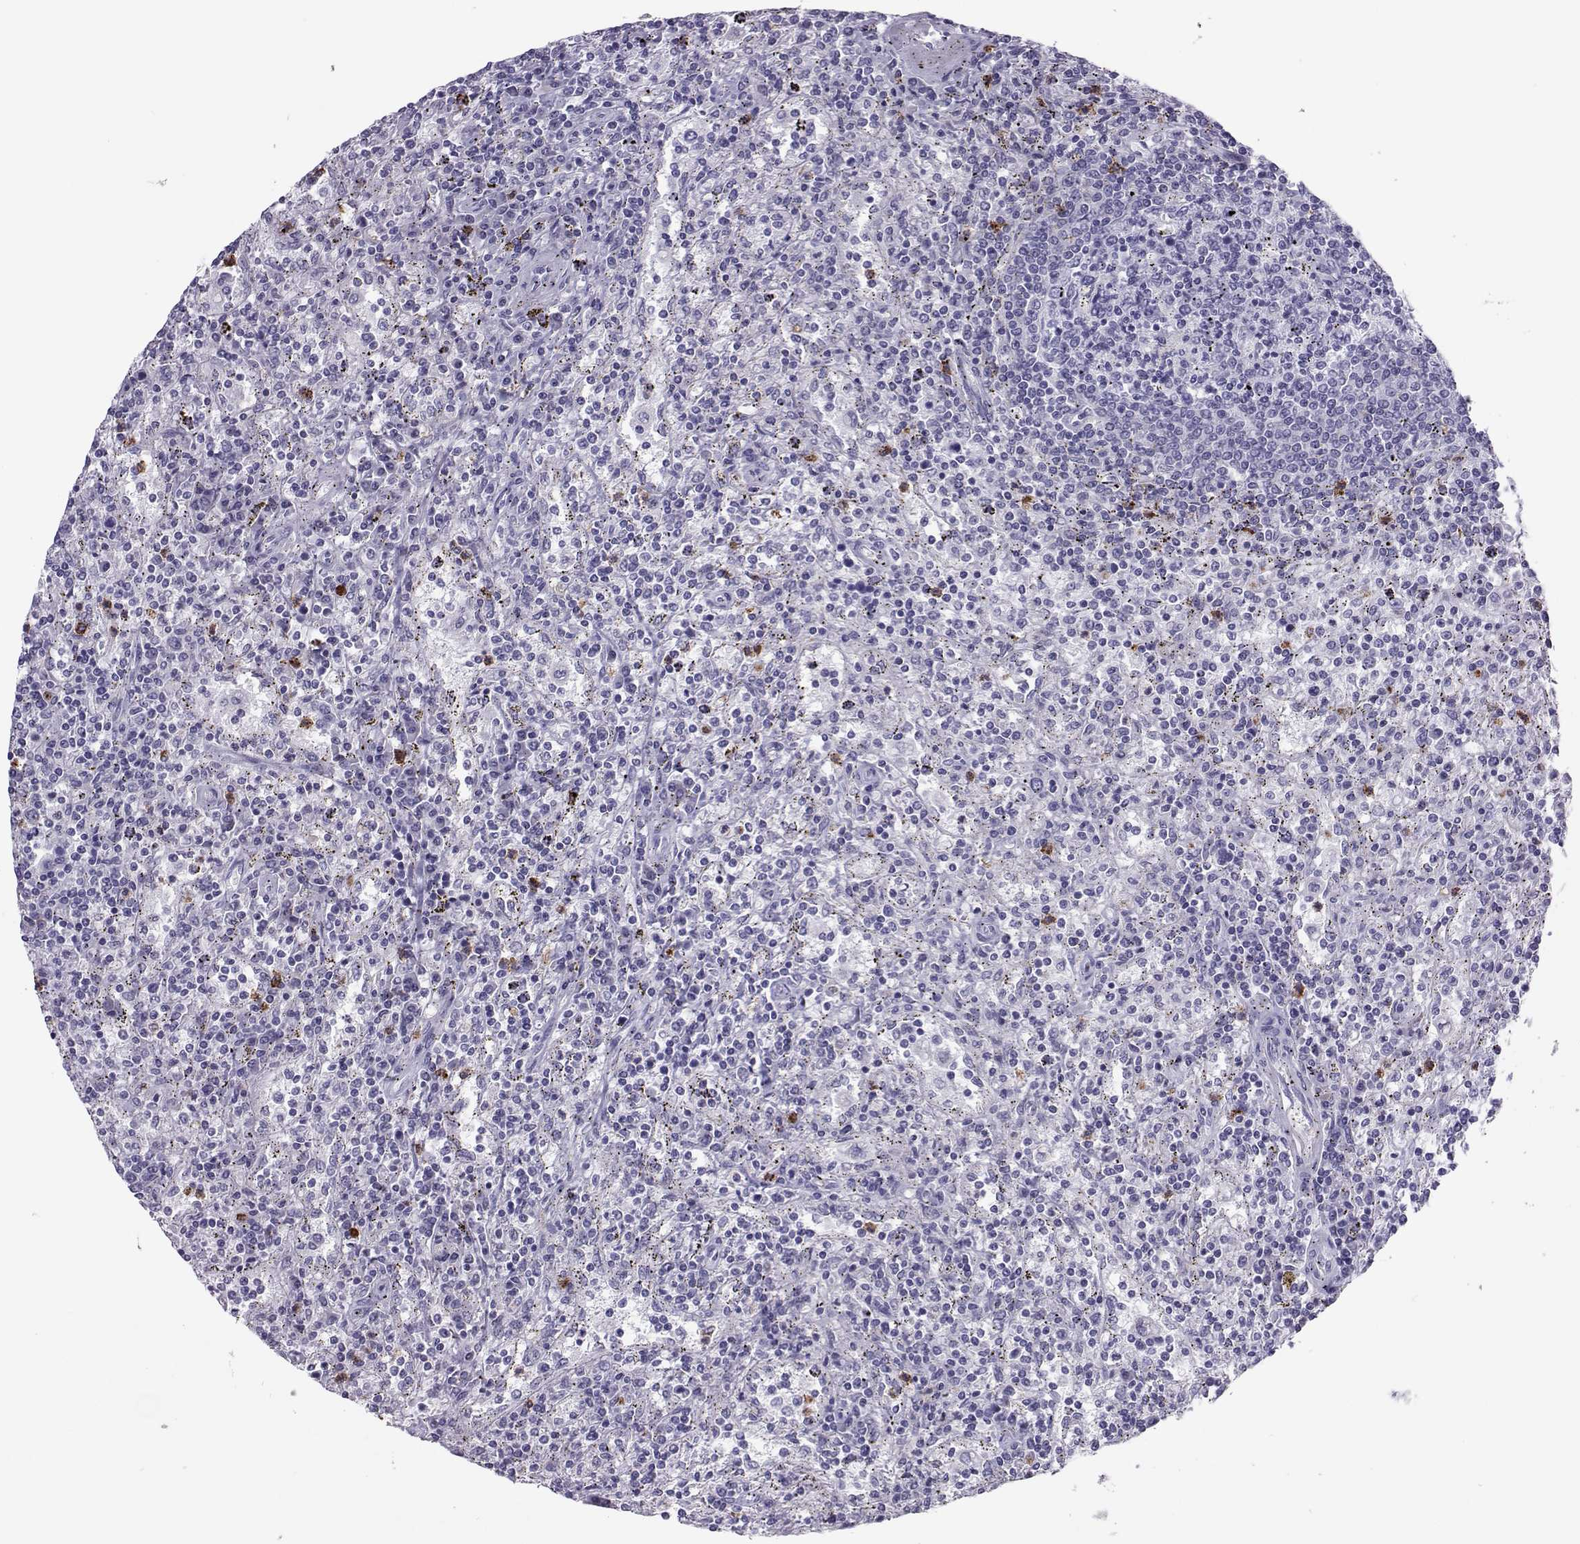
{"staining": {"intensity": "negative", "quantity": "none", "location": "none"}, "tissue": "lymphoma", "cell_type": "Tumor cells", "image_type": "cancer", "snomed": [{"axis": "morphology", "description": "Malignant lymphoma, non-Hodgkin's type, Low grade"}, {"axis": "topography", "description": "Spleen"}], "caption": "The image exhibits no staining of tumor cells in low-grade malignant lymphoma, non-Hodgkin's type. Brightfield microscopy of immunohistochemistry (IHC) stained with DAB (3,3'-diaminobenzidine) (brown) and hematoxylin (blue), captured at high magnification.", "gene": "TRPM7", "patient": {"sex": "male", "age": 62}}